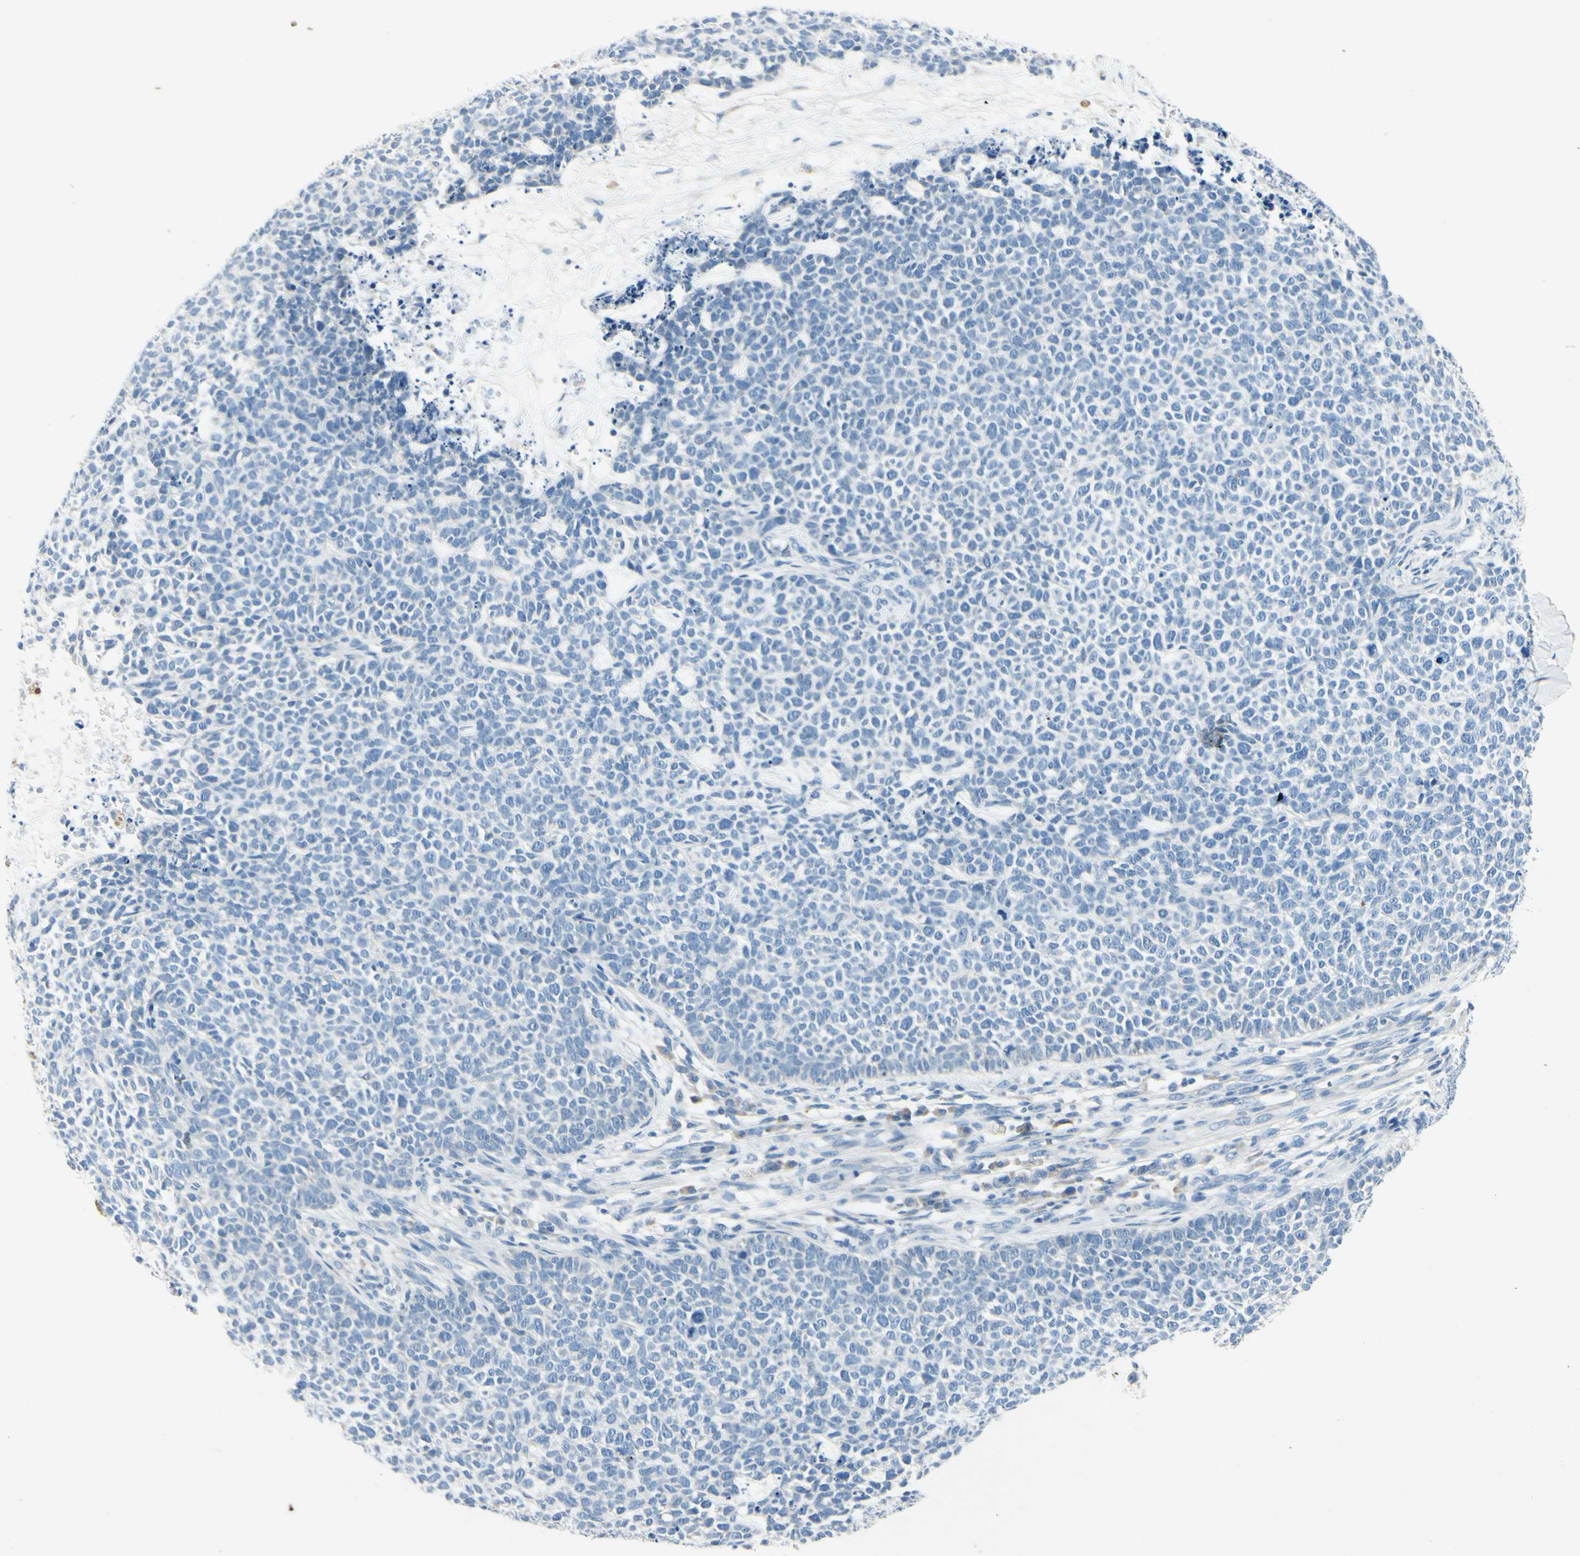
{"staining": {"intensity": "negative", "quantity": "none", "location": "none"}, "tissue": "skin cancer", "cell_type": "Tumor cells", "image_type": "cancer", "snomed": [{"axis": "morphology", "description": "Basal cell carcinoma"}, {"axis": "topography", "description": "Skin"}], "caption": "There is no significant staining in tumor cells of skin cancer.", "gene": "SNAP91", "patient": {"sex": "female", "age": 84}}